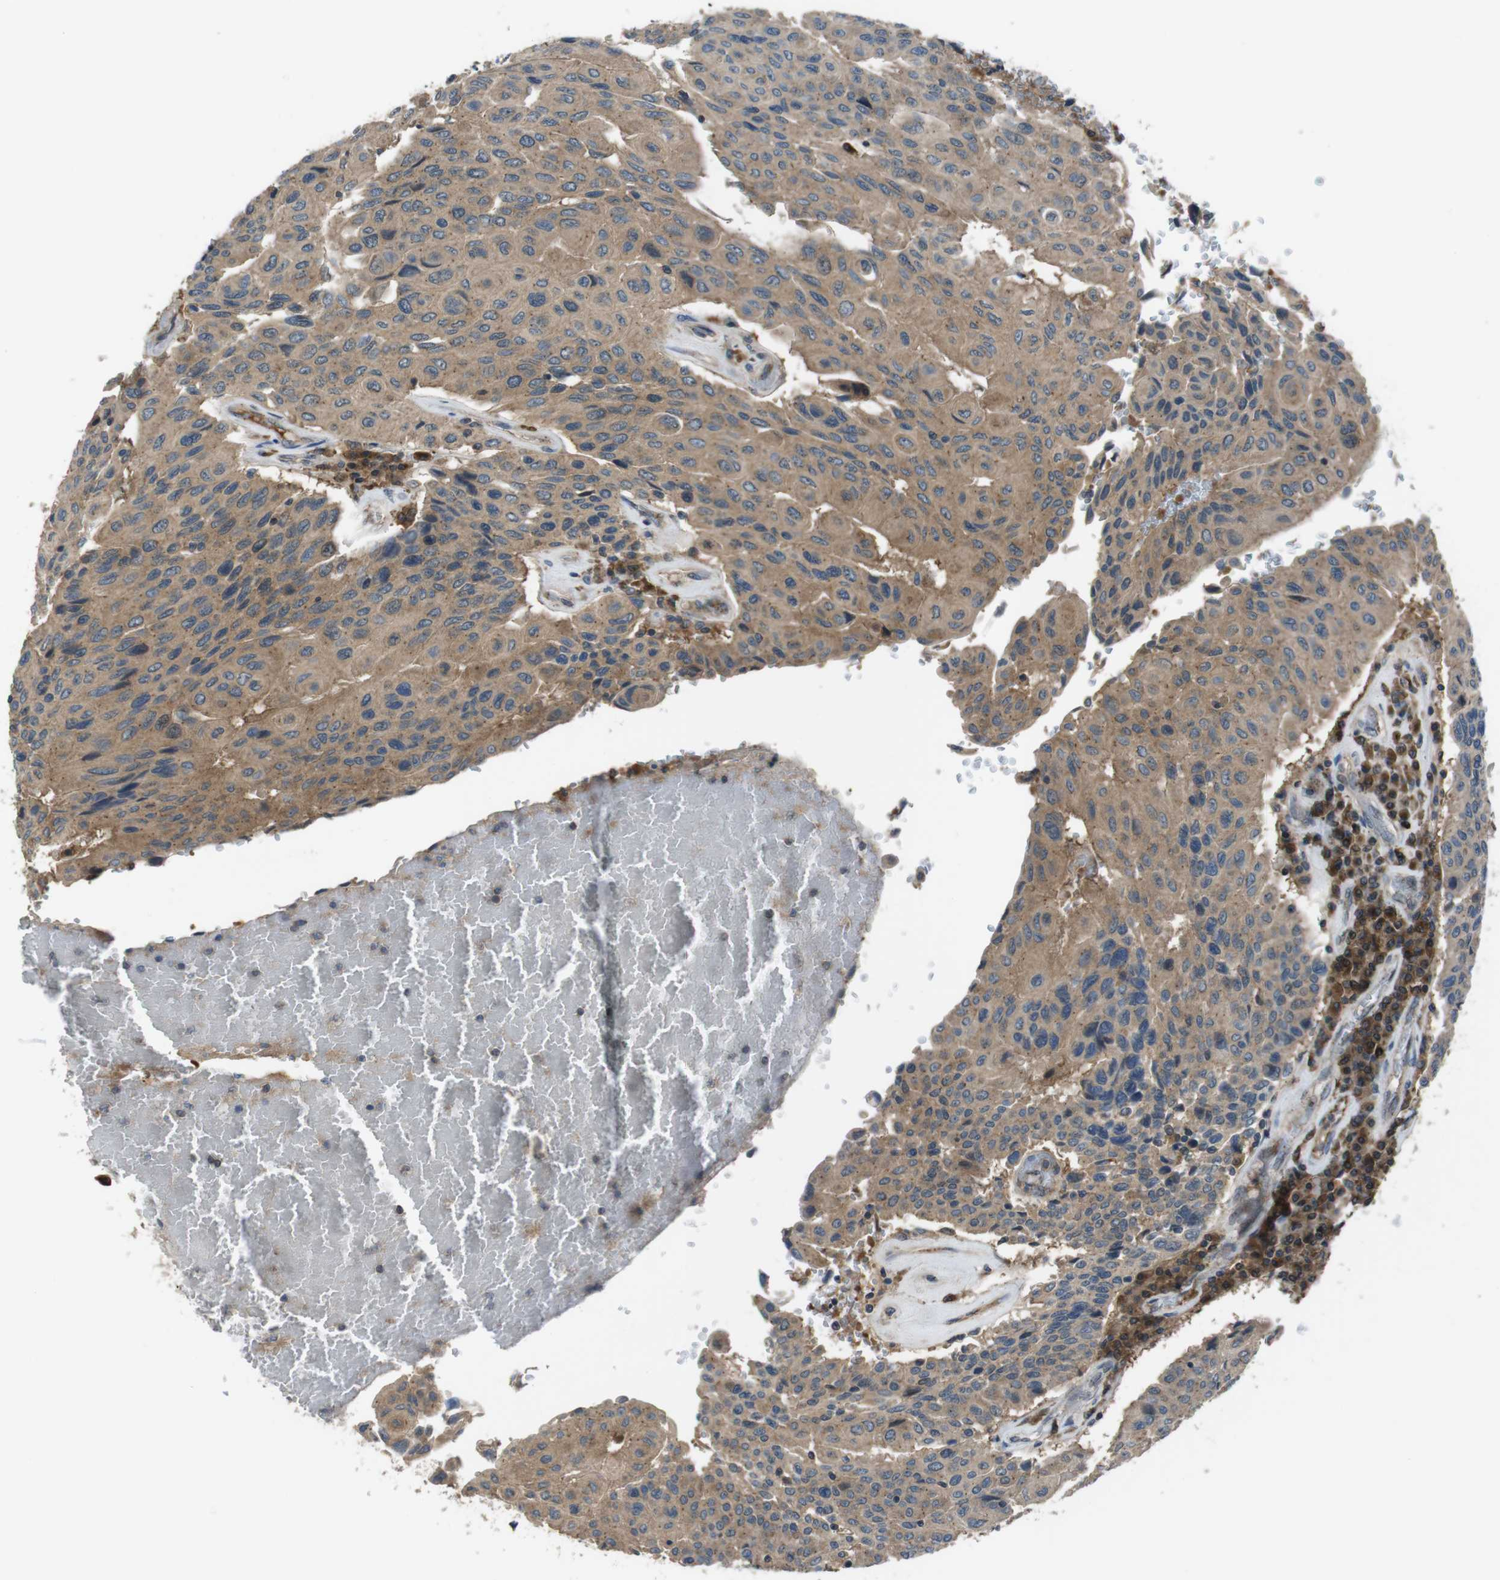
{"staining": {"intensity": "moderate", "quantity": ">75%", "location": "cytoplasmic/membranous"}, "tissue": "urothelial cancer", "cell_type": "Tumor cells", "image_type": "cancer", "snomed": [{"axis": "morphology", "description": "Urothelial carcinoma, High grade"}, {"axis": "topography", "description": "Urinary bladder"}], "caption": "This is an image of IHC staining of high-grade urothelial carcinoma, which shows moderate staining in the cytoplasmic/membranous of tumor cells.", "gene": "SLC22A23", "patient": {"sex": "male", "age": 66}}